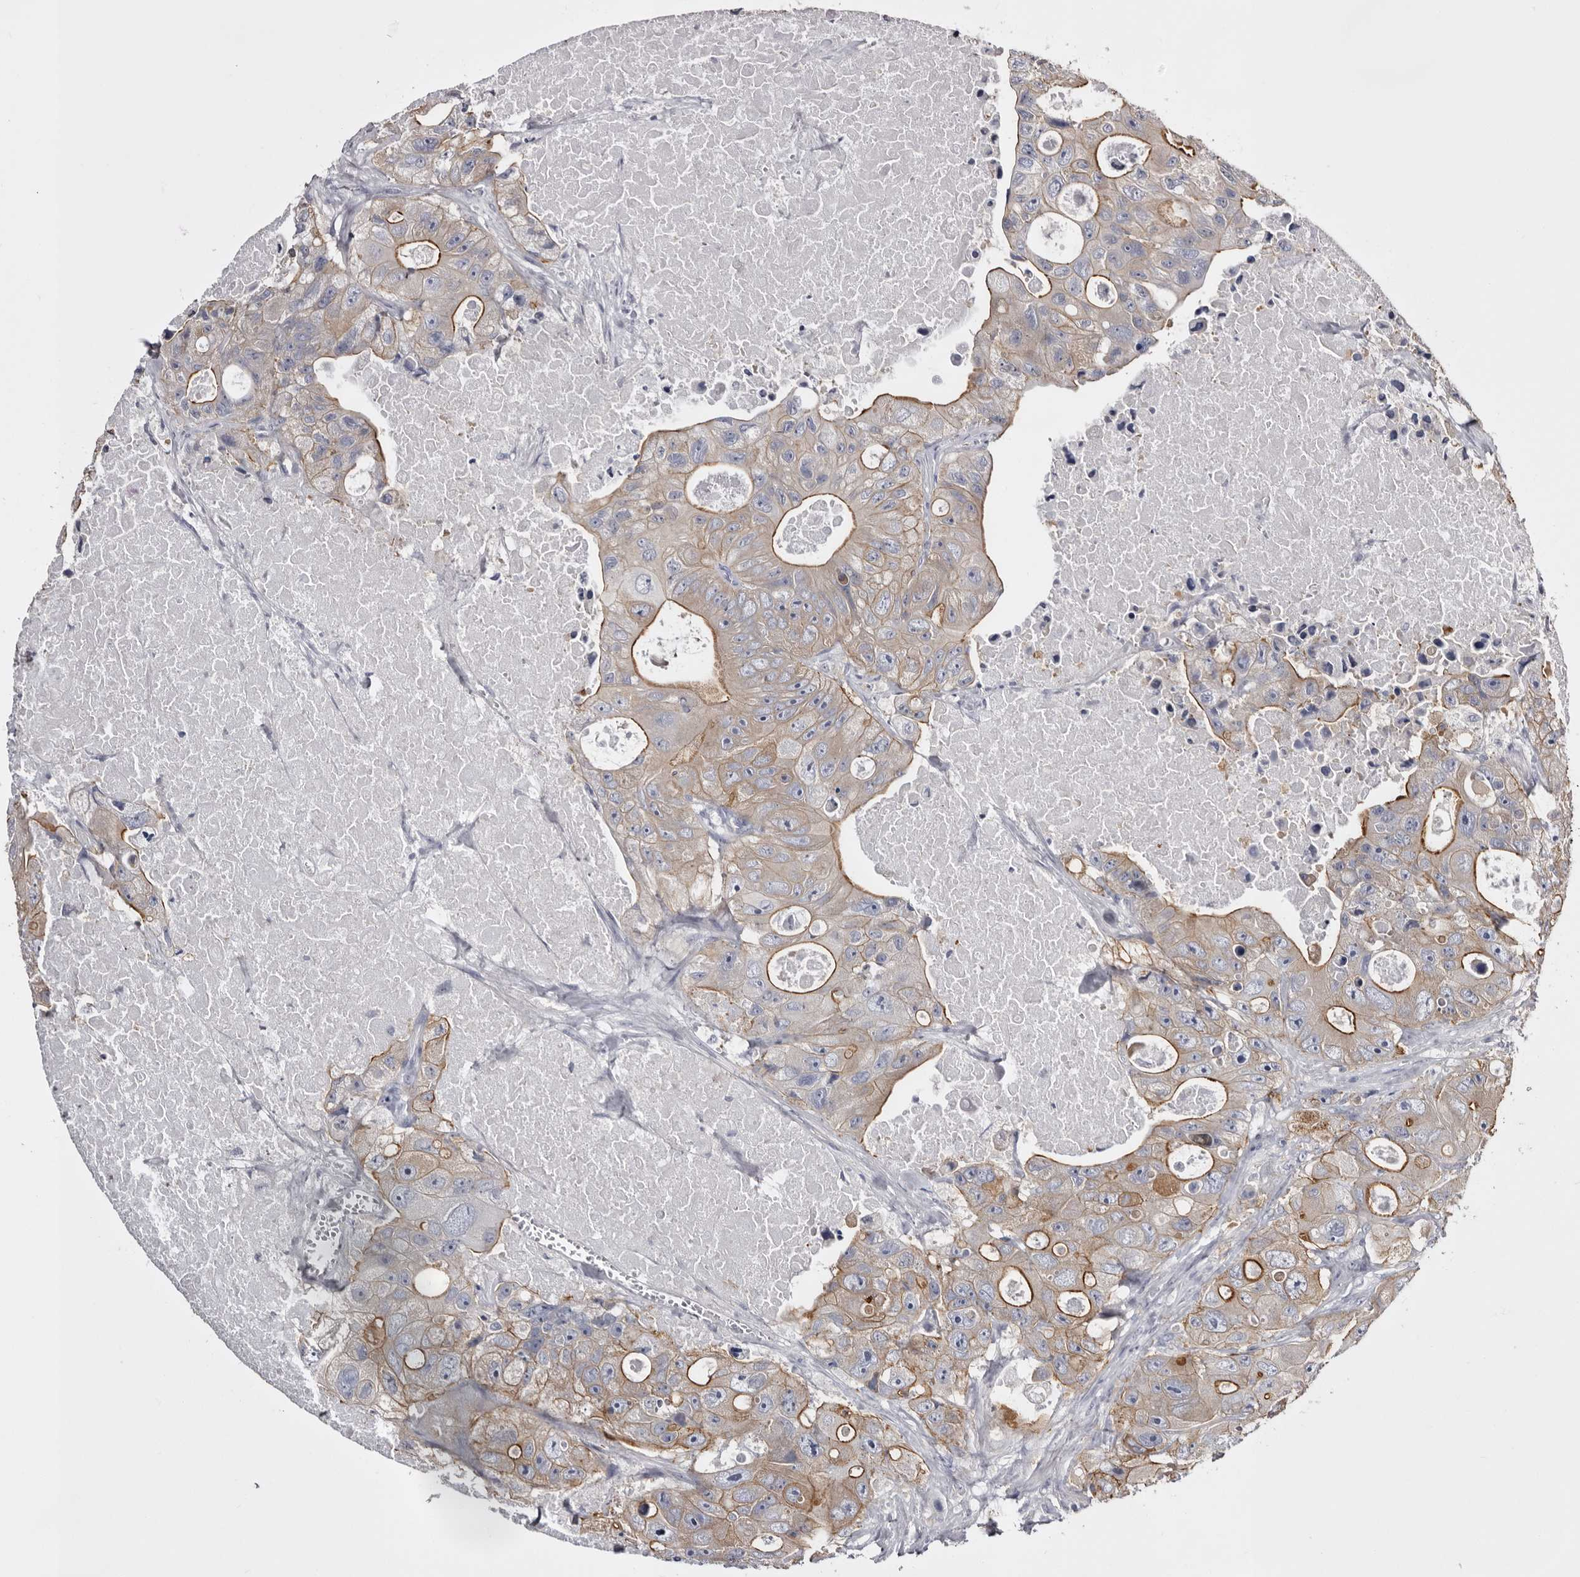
{"staining": {"intensity": "moderate", "quantity": "25%-75%", "location": "cytoplasmic/membranous"}, "tissue": "colorectal cancer", "cell_type": "Tumor cells", "image_type": "cancer", "snomed": [{"axis": "morphology", "description": "Adenocarcinoma, NOS"}, {"axis": "topography", "description": "Colon"}], "caption": "Protein staining of adenocarcinoma (colorectal) tissue reveals moderate cytoplasmic/membranous expression in approximately 25%-75% of tumor cells.", "gene": "LAD1", "patient": {"sex": "female", "age": 46}}